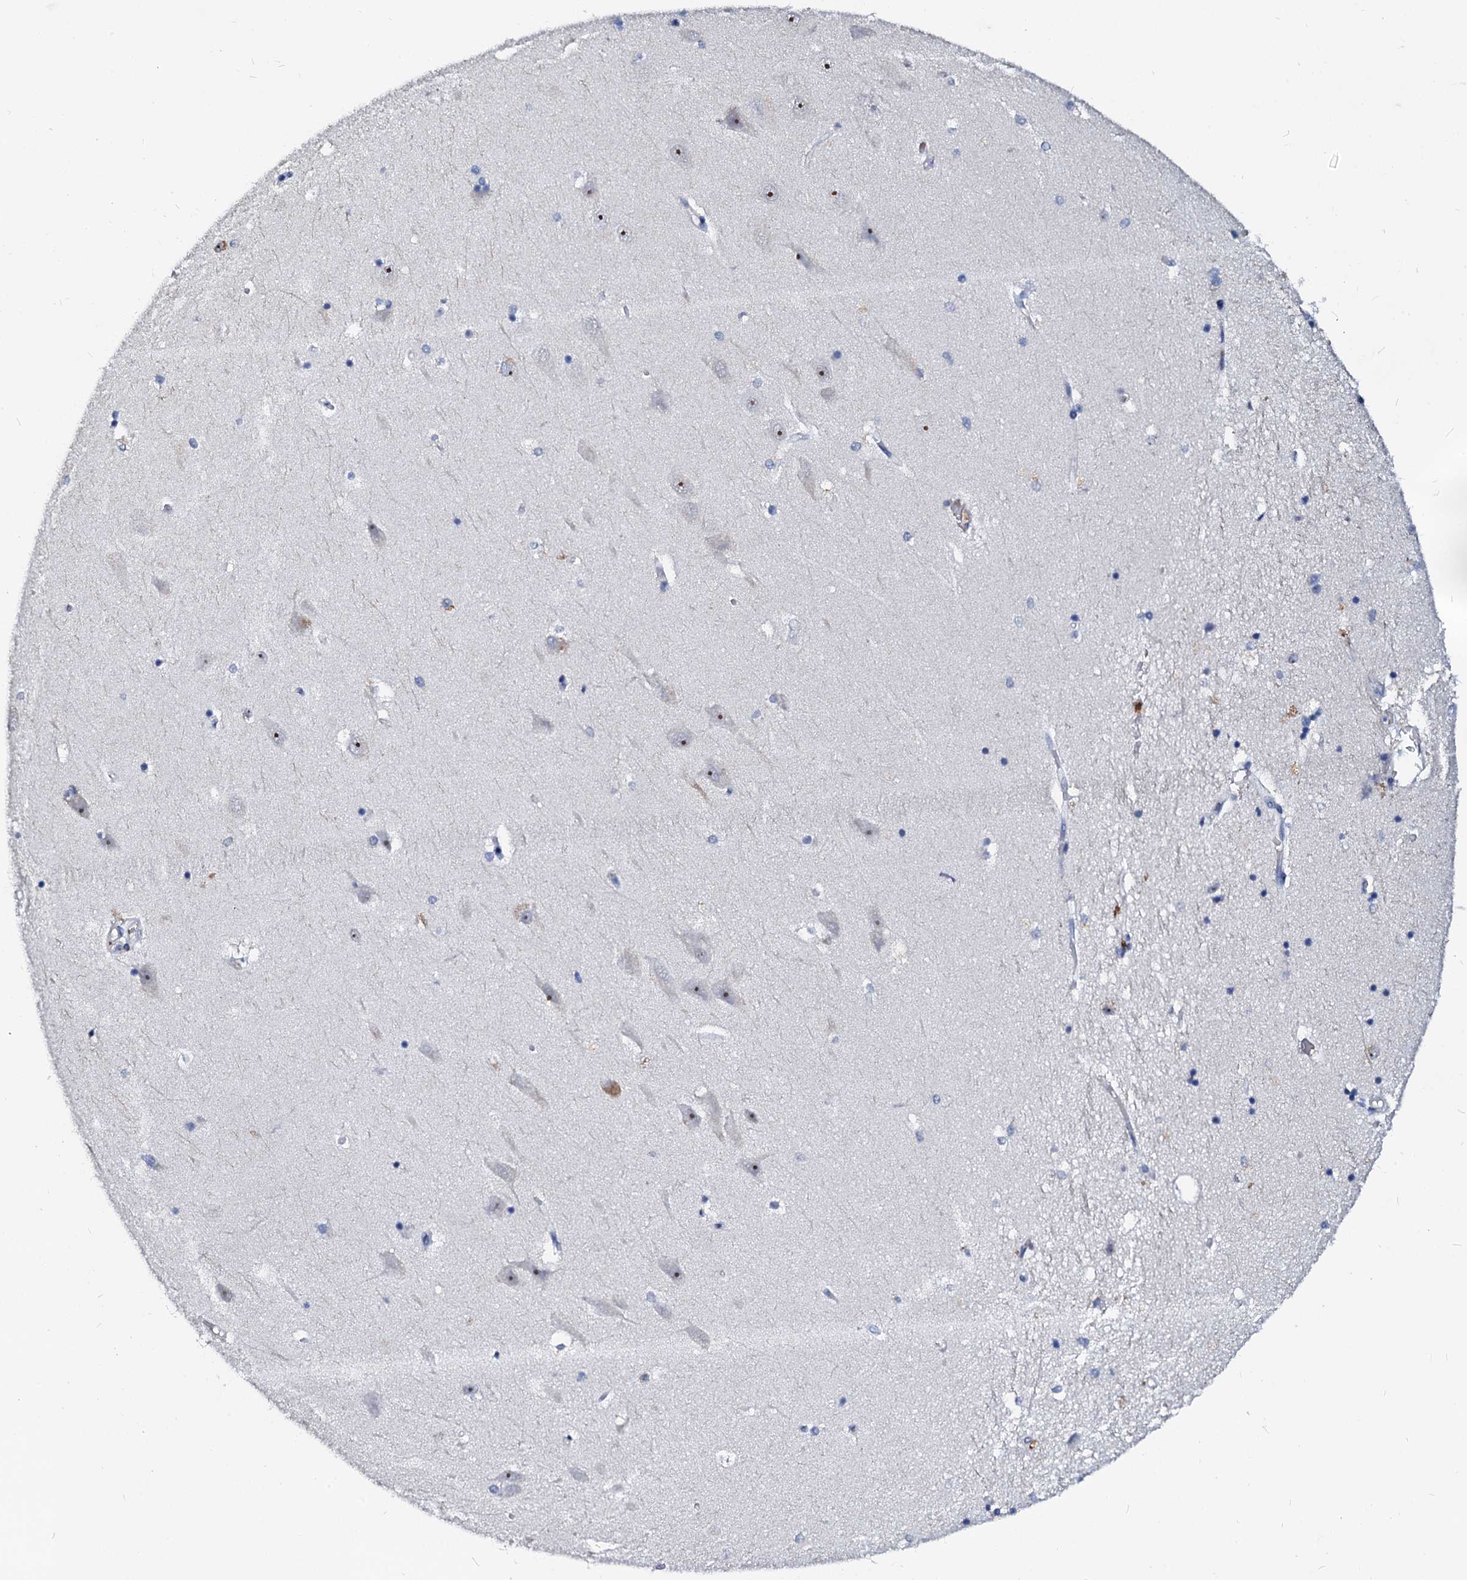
{"staining": {"intensity": "negative", "quantity": "none", "location": "none"}, "tissue": "hippocampus", "cell_type": "Glial cells", "image_type": "normal", "snomed": [{"axis": "morphology", "description": "Normal tissue, NOS"}, {"axis": "topography", "description": "Hippocampus"}], "caption": "DAB immunohistochemical staining of unremarkable human hippocampus exhibits no significant positivity in glial cells.", "gene": "RAB27A", "patient": {"sex": "male", "age": 45}}